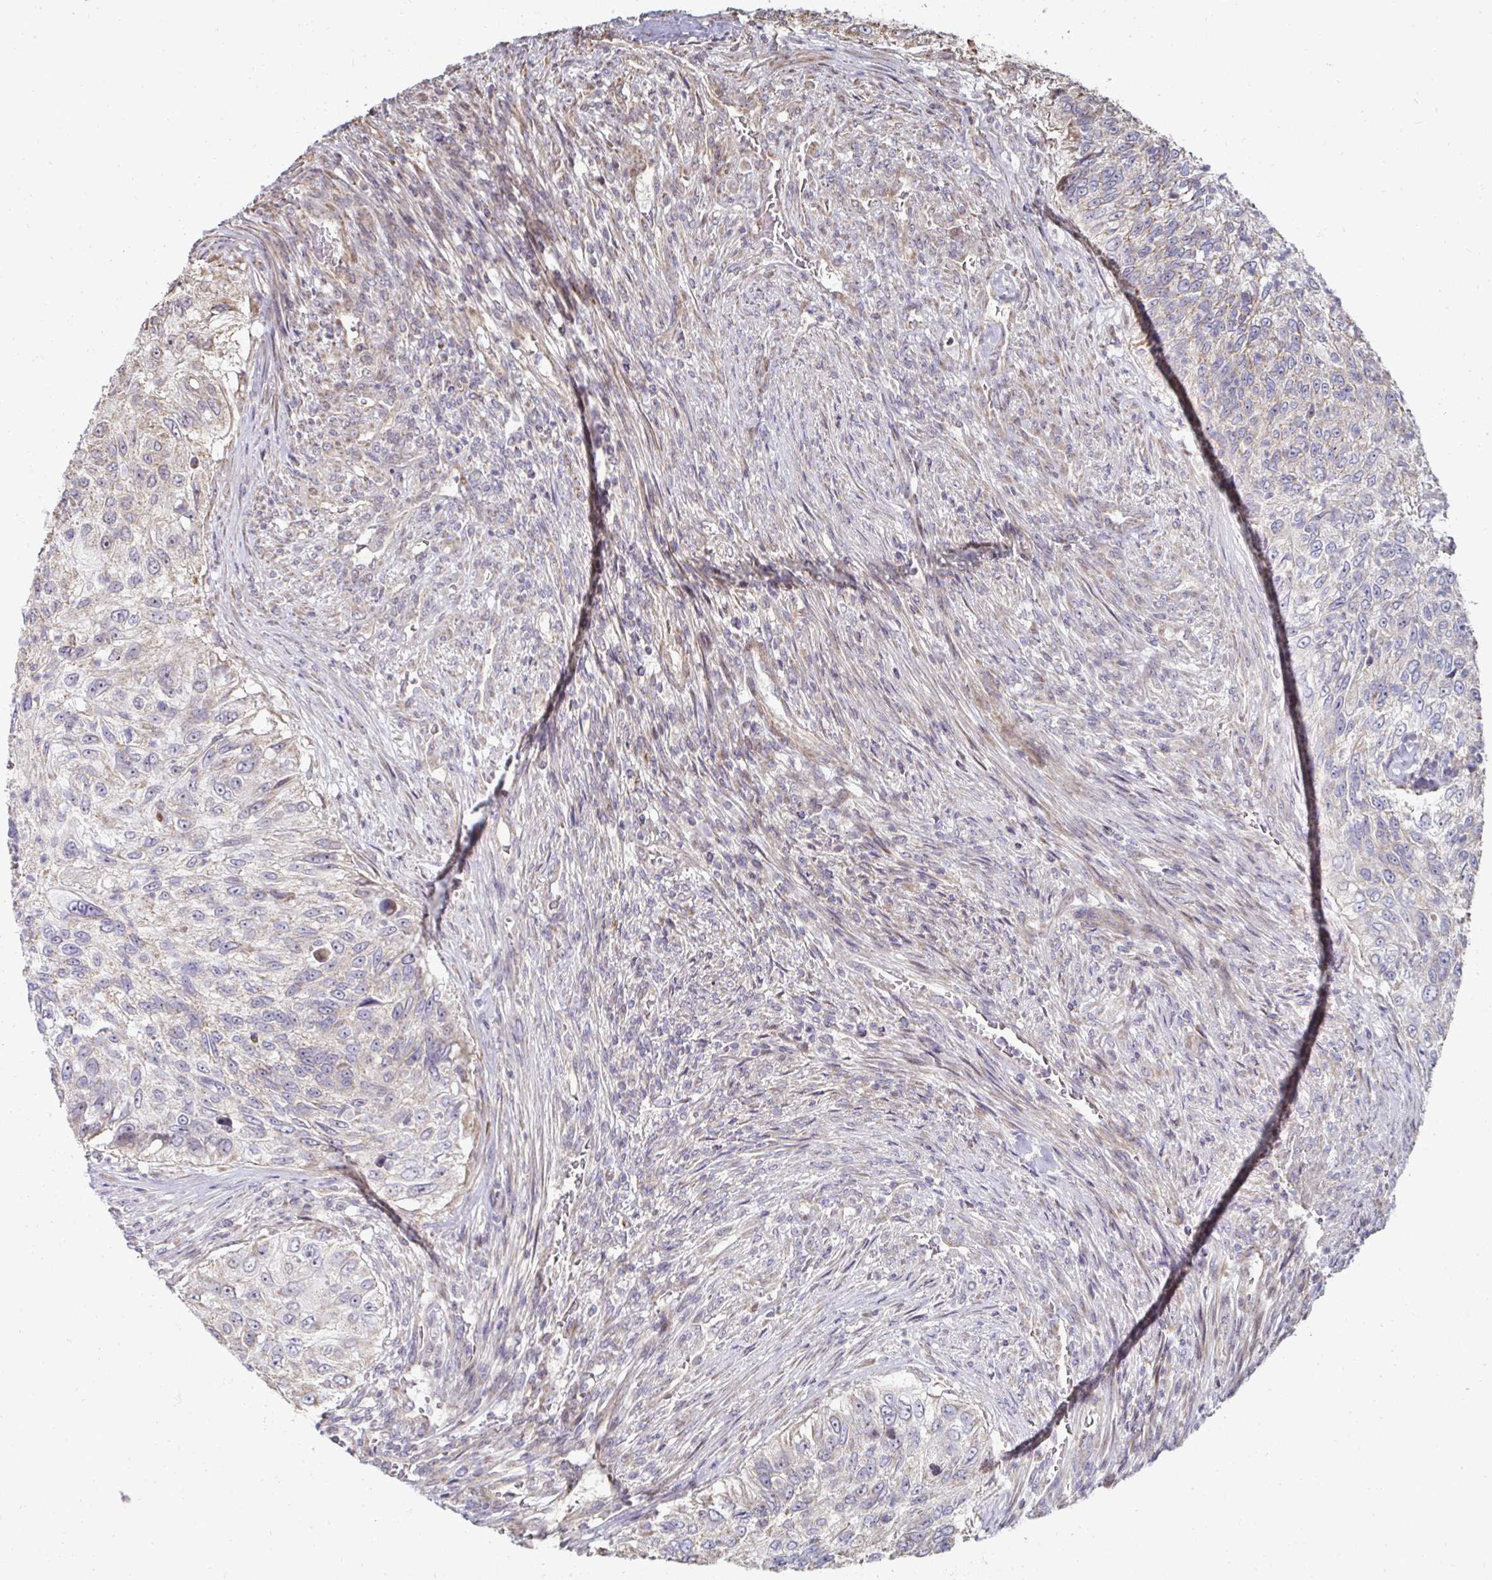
{"staining": {"intensity": "weak", "quantity": "<25%", "location": "cytoplasmic/membranous"}, "tissue": "urothelial cancer", "cell_type": "Tumor cells", "image_type": "cancer", "snomed": [{"axis": "morphology", "description": "Urothelial carcinoma, High grade"}, {"axis": "topography", "description": "Urinary bladder"}], "caption": "Human urothelial cancer stained for a protein using IHC demonstrates no staining in tumor cells.", "gene": "AGTPBP1", "patient": {"sex": "female", "age": 60}}